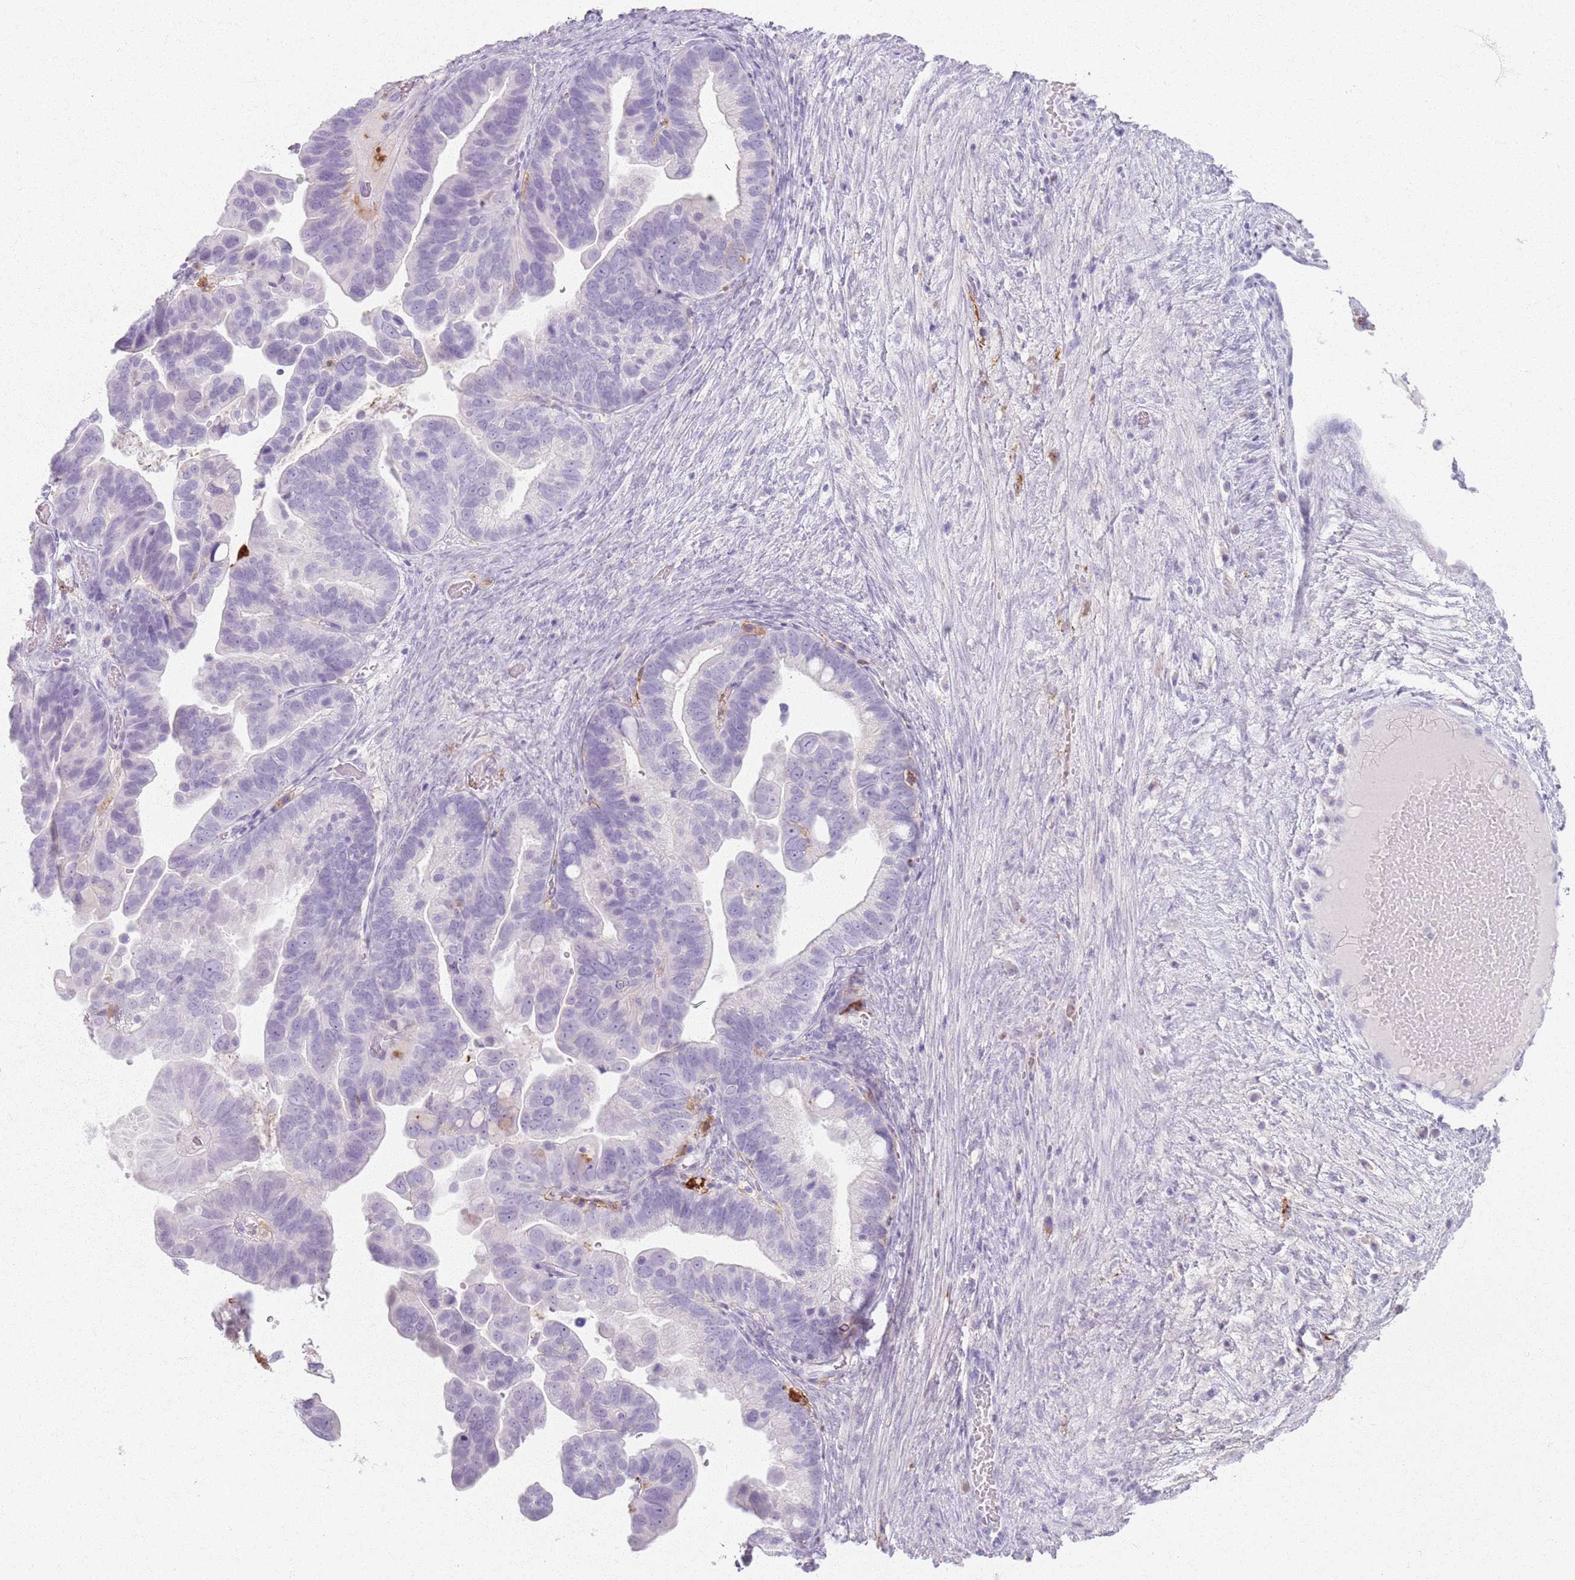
{"staining": {"intensity": "negative", "quantity": "none", "location": "none"}, "tissue": "ovarian cancer", "cell_type": "Tumor cells", "image_type": "cancer", "snomed": [{"axis": "morphology", "description": "Cystadenocarcinoma, serous, NOS"}, {"axis": "topography", "description": "Ovary"}], "caption": "Micrograph shows no significant protein positivity in tumor cells of serous cystadenocarcinoma (ovarian).", "gene": "GDPGP1", "patient": {"sex": "female", "age": 56}}